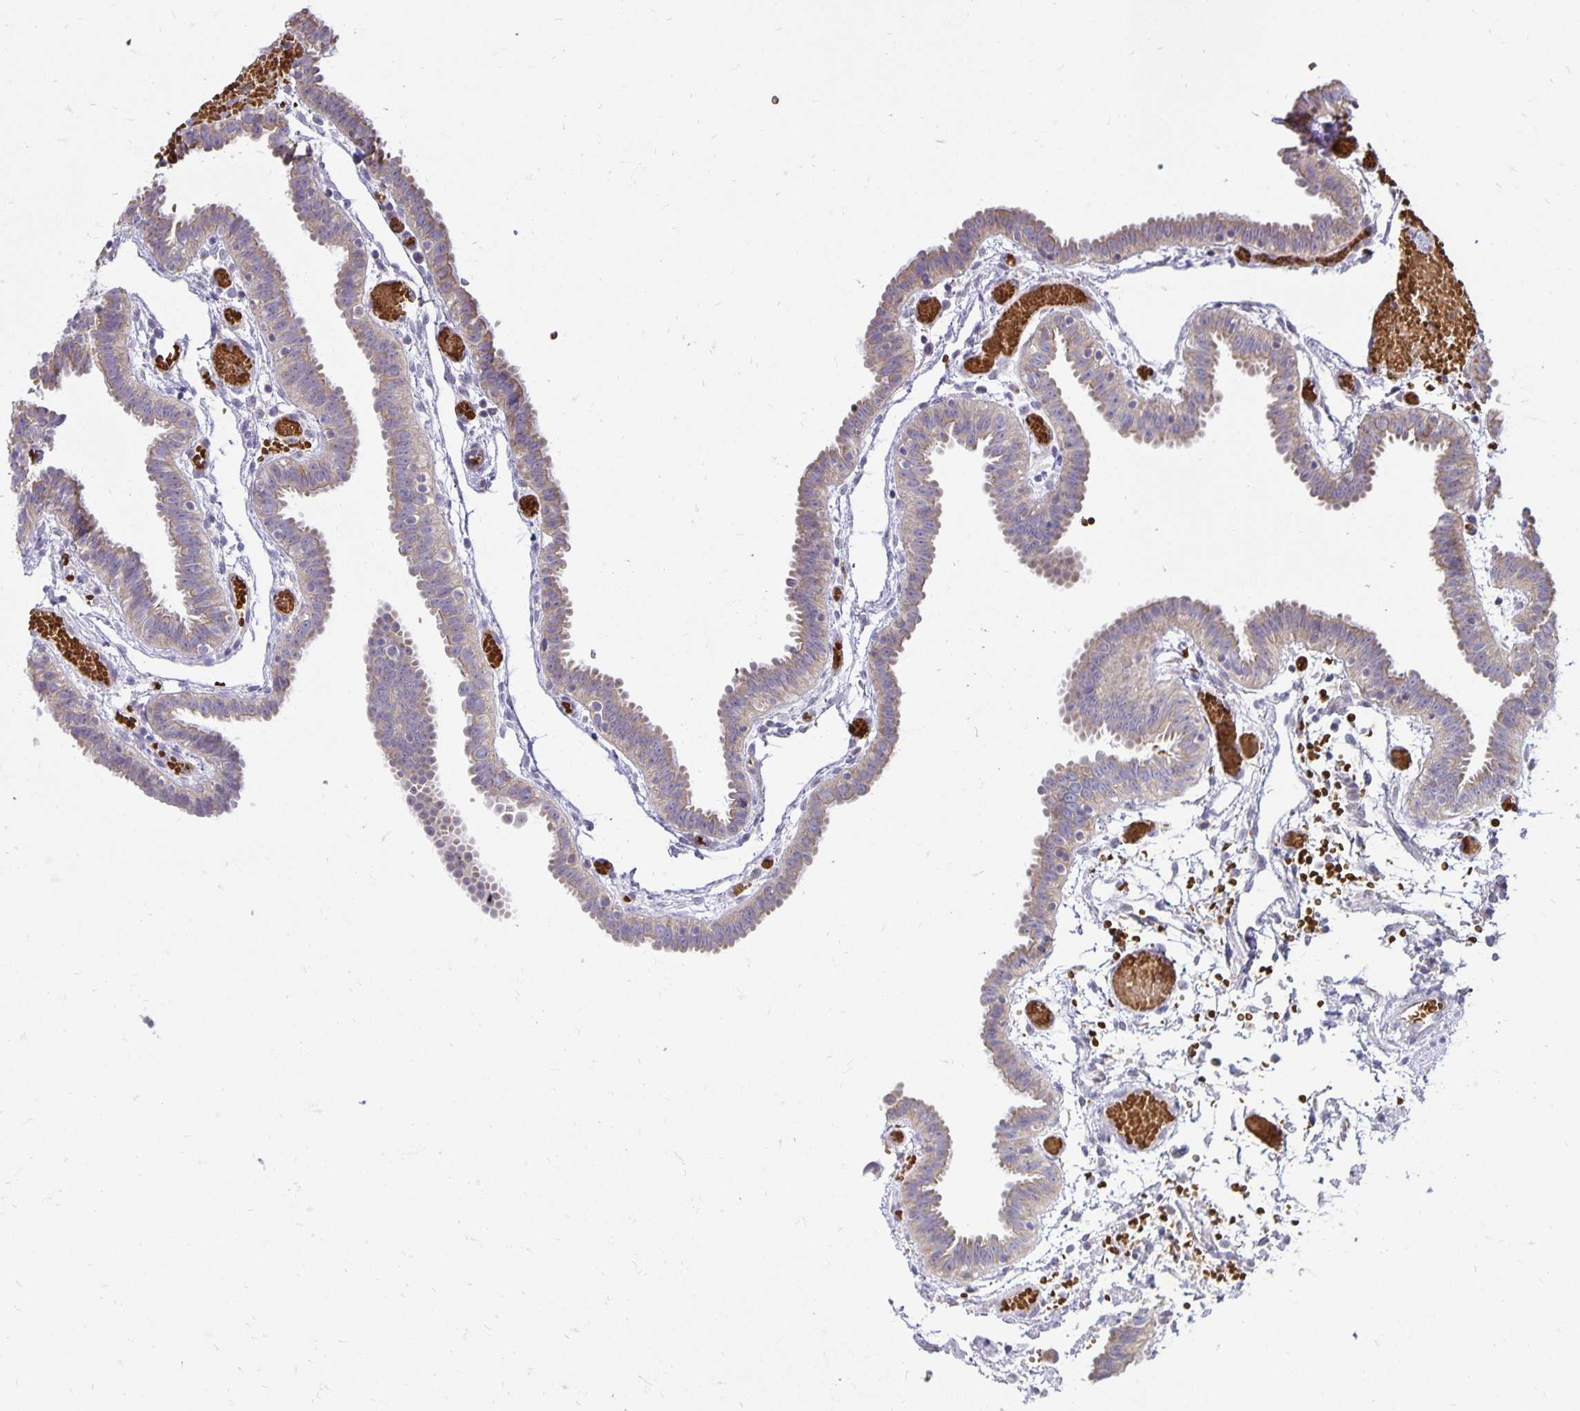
{"staining": {"intensity": "weak", "quantity": "25%-75%", "location": "cytoplasmic/membranous"}, "tissue": "fallopian tube", "cell_type": "Glandular cells", "image_type": "normal", "snomed": [{"axis": "morphology", "description": "Normal tissue, NOS"}, {"axis": "topography", "description": "Fallopian tube"}], "caption": "Immunohistochemical staining of unremarkable human fallopian tube shows 25%-75% levels of weak cytoplasmic/membranous protein positivity in about 25%-75% of glandular cells. Using DAB (3,3'-diaminobenzidine) (brown) and hematoxylin (blue) stains, captured at high magnification using brightfield microscopy.", "gene": "FN3K", "patient": {"sex": "female", "age": 37}}